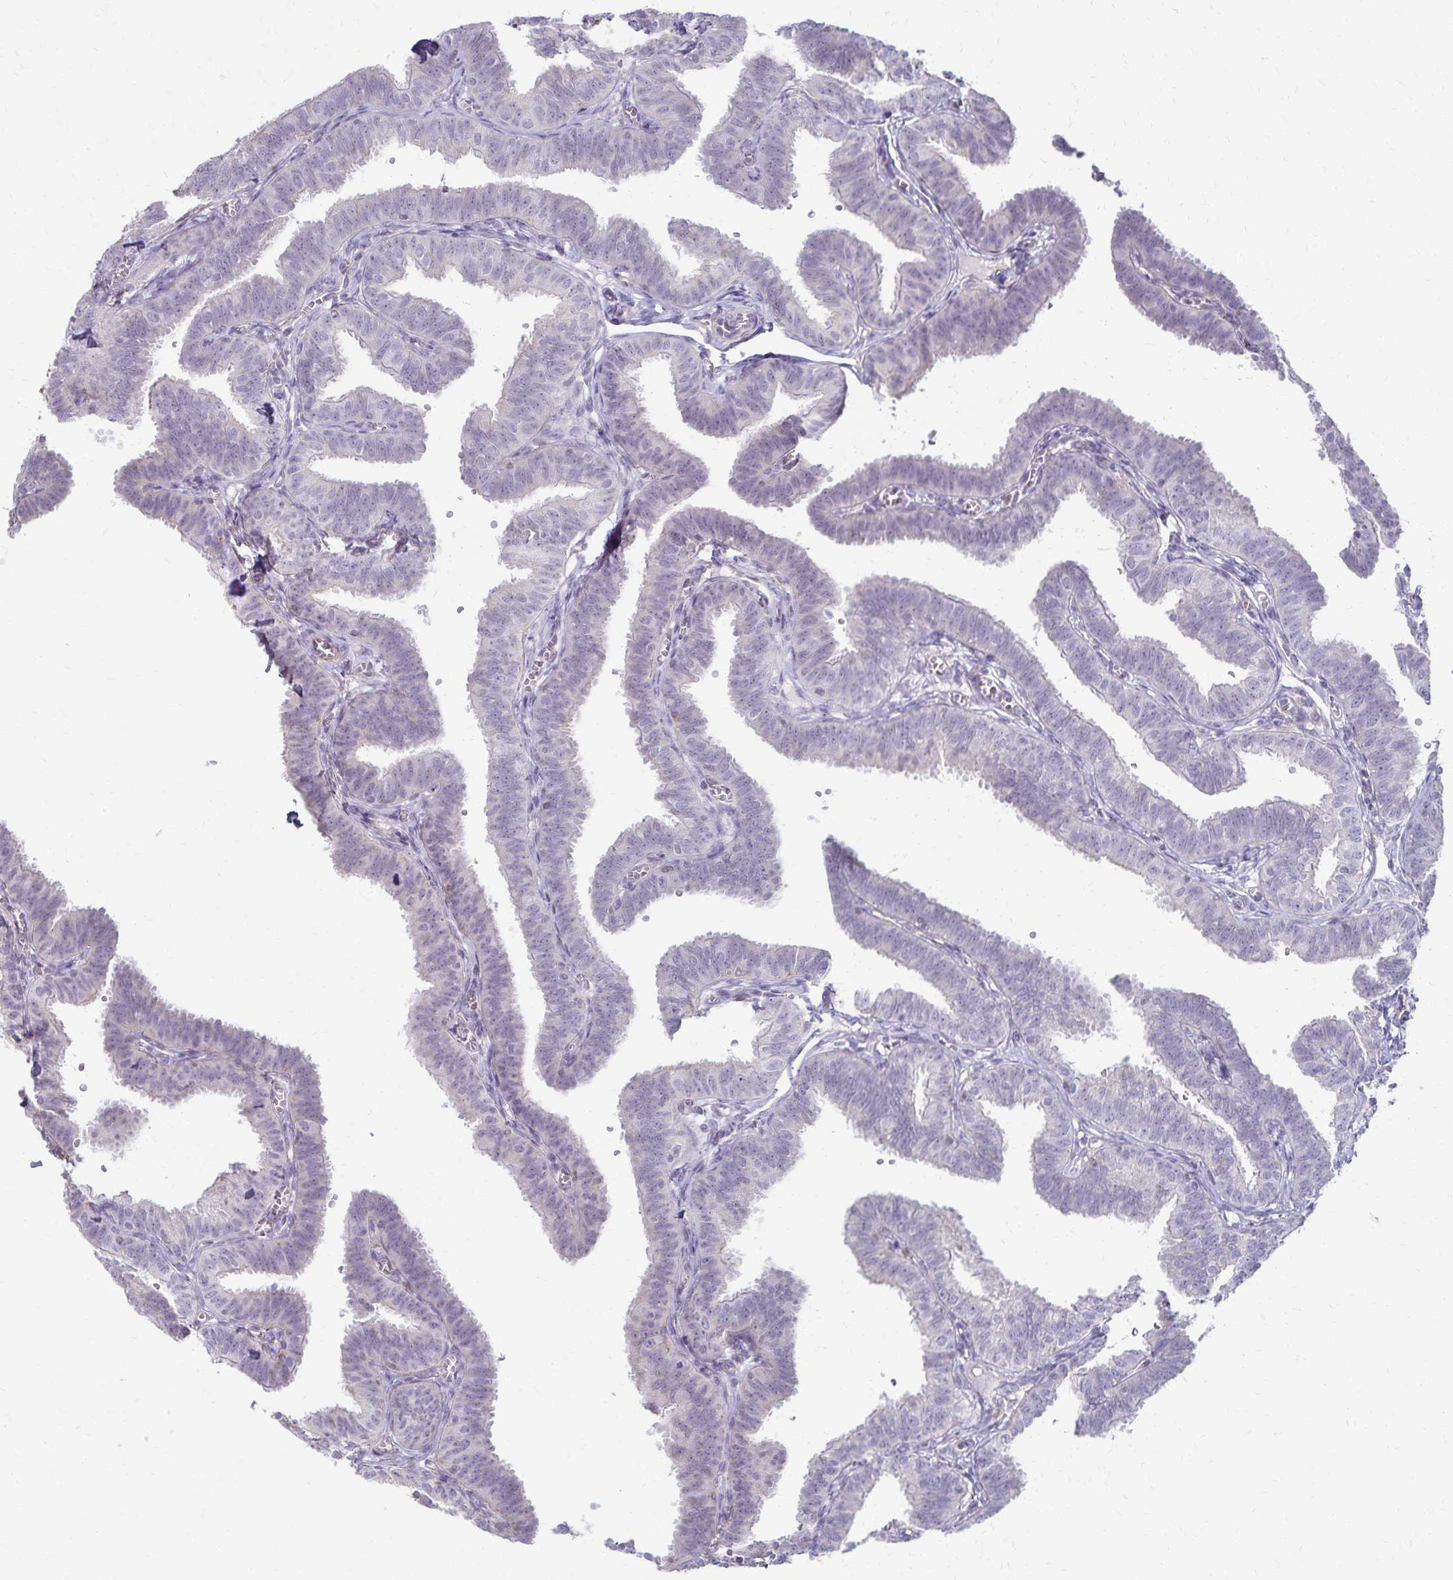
{"staining": {"intensity": "negative", "quantity": "none", "location": "none"}, "tissue": "fallopian tube", "cell_type": "Glandular cells", "image_type": "normal", "snomed": [{"axis": "morphology", "description": "Normal tissue, NOS"}, {"axis": "topography", "description": "Fallopian tube"}], "caption": "Photomicrograph shows no significant protein positivity in glandular cells of normal fallopian tube. The staining is performed using DAB (3,3'-diaminobenzidine) brown chromogen with nuclei counter-stained in using hematoxylin.", "gene": "KISS1", "patient": {"sex": "female", "age": 25}}